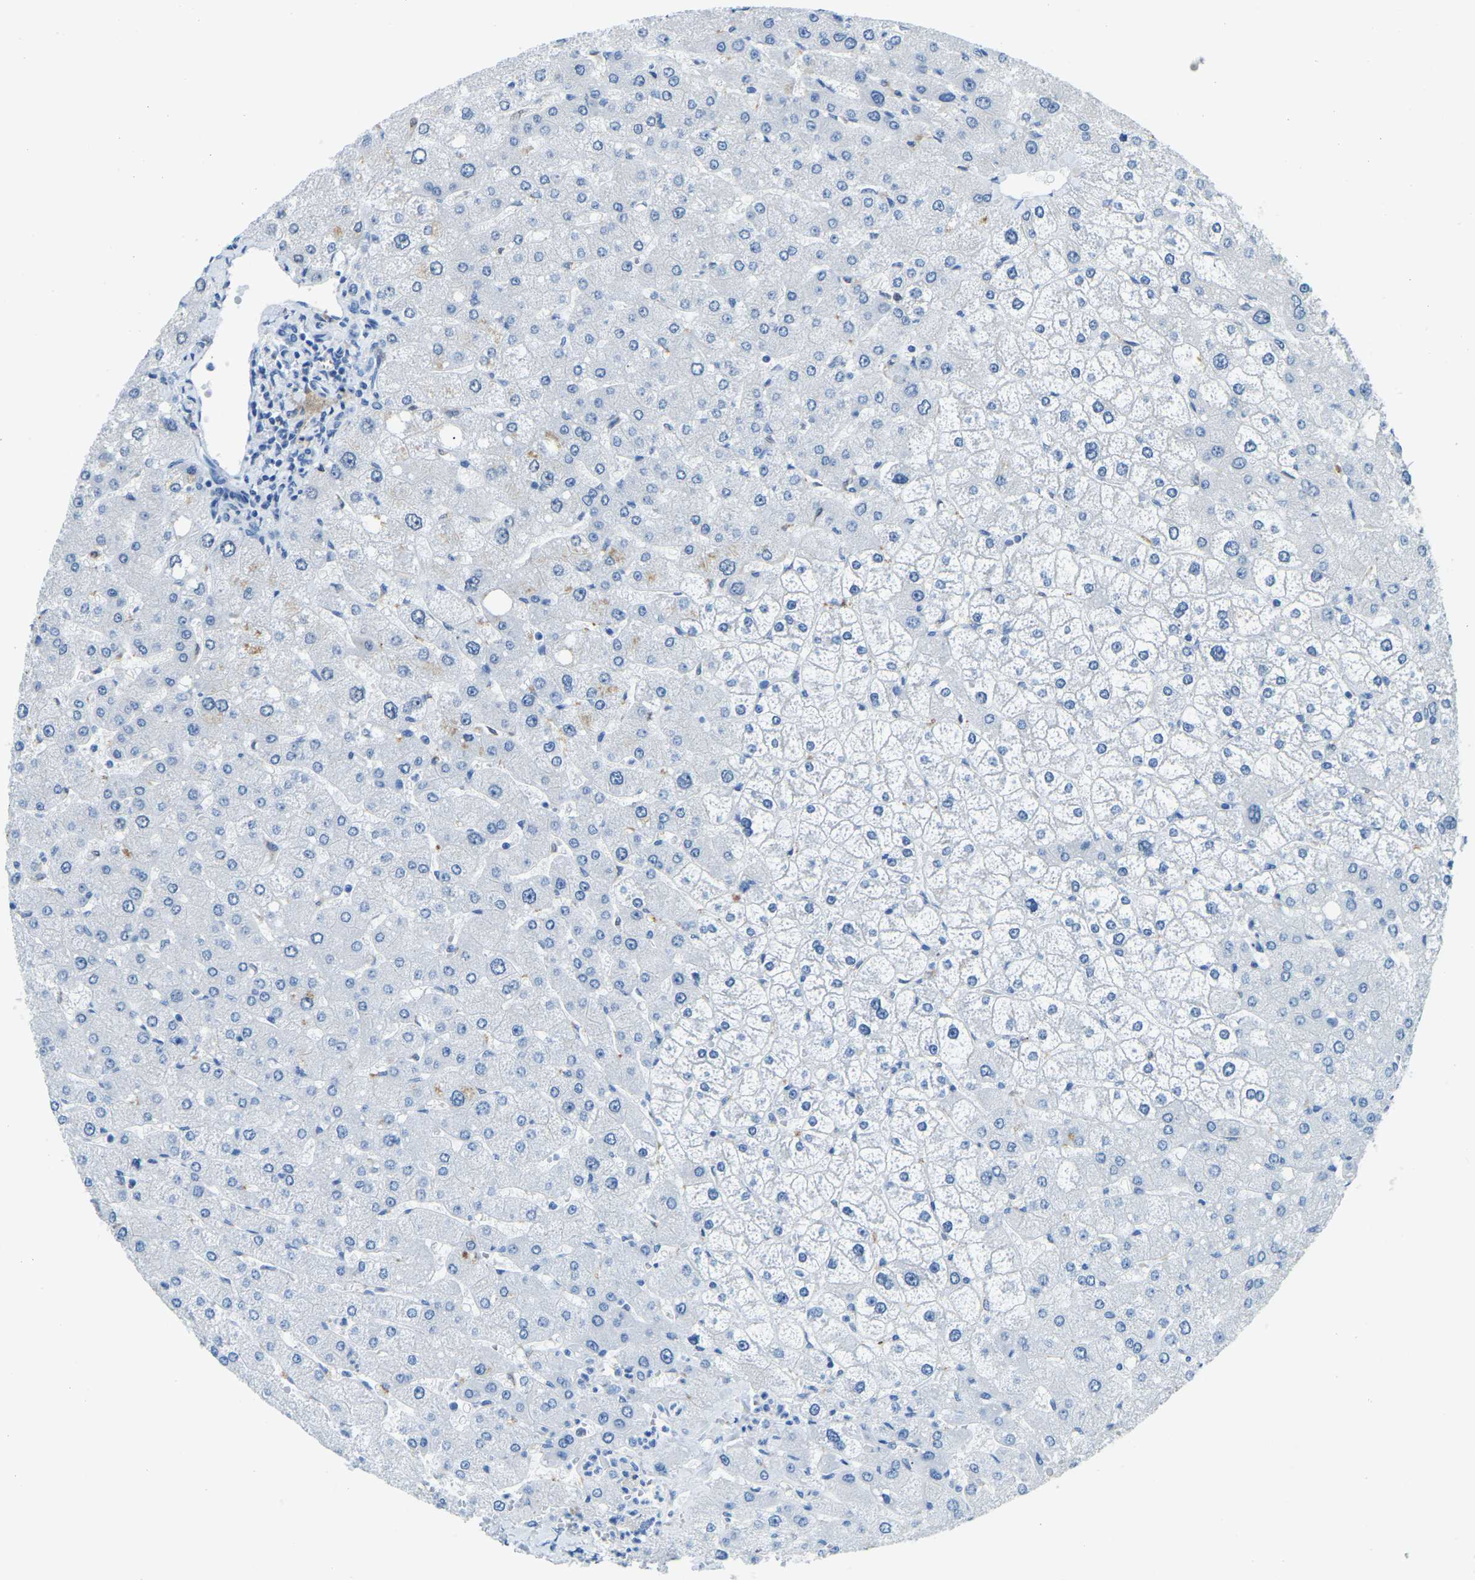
{"staining": {"intensity": "negative", "quantity": "none", "location": "none"}, "tissue": "liver", "cell_type": "Cholangiocytes", "image_type": "normal", "snomed": [{"axis": "morphology", "description": "Normal tissue, NOS"}, {"axis": "topography", "description": "Liver"}], "caption": "Immunohistochemistry micrograph of benign human liver stained for a protein (brown), which shows no staining in cholangiocytes. Nuclei are stained in blue.", "gene": "NANS", "patient": {"sex": "male", "age": 55}}